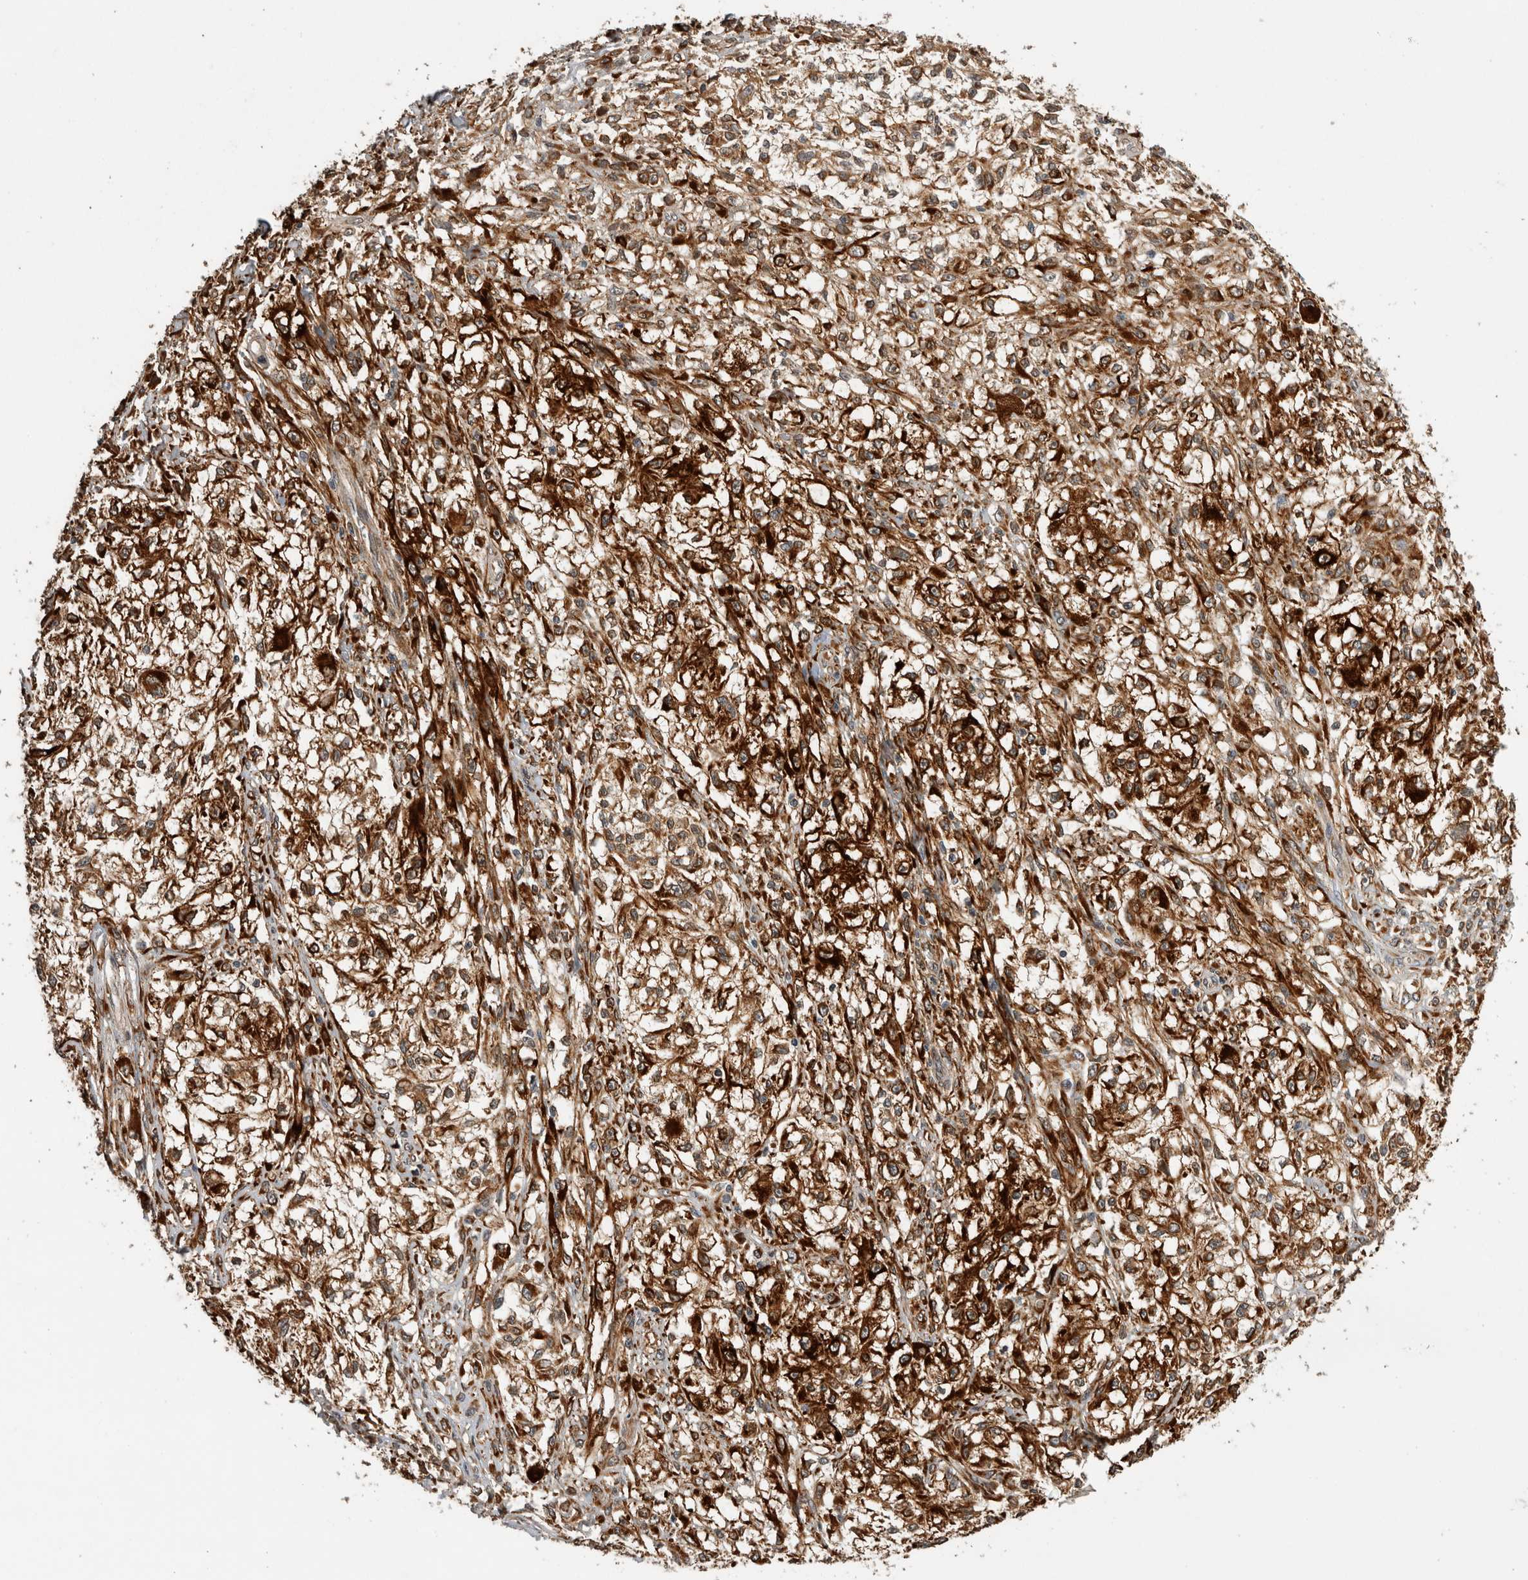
{"staining": {"intensity": "strong", "quantity": ">75%", "location": "cytoplasmic/membranous"}, "tissue": "melanoma", "cell_type": "Tumor cells", "image_type": "cancer", "snomed": [{"axis": "morphology", "description": "Malignant melanoma, NOS"}, {"axis": "topography", "description": "Skin of head"}], "caption": "Melanoma stained for a protein reveals strong cytoplasmic/membranous positivity in tumor cells.", "gene": "APOL2", "patient": {"sex": "male", "age": 83}}